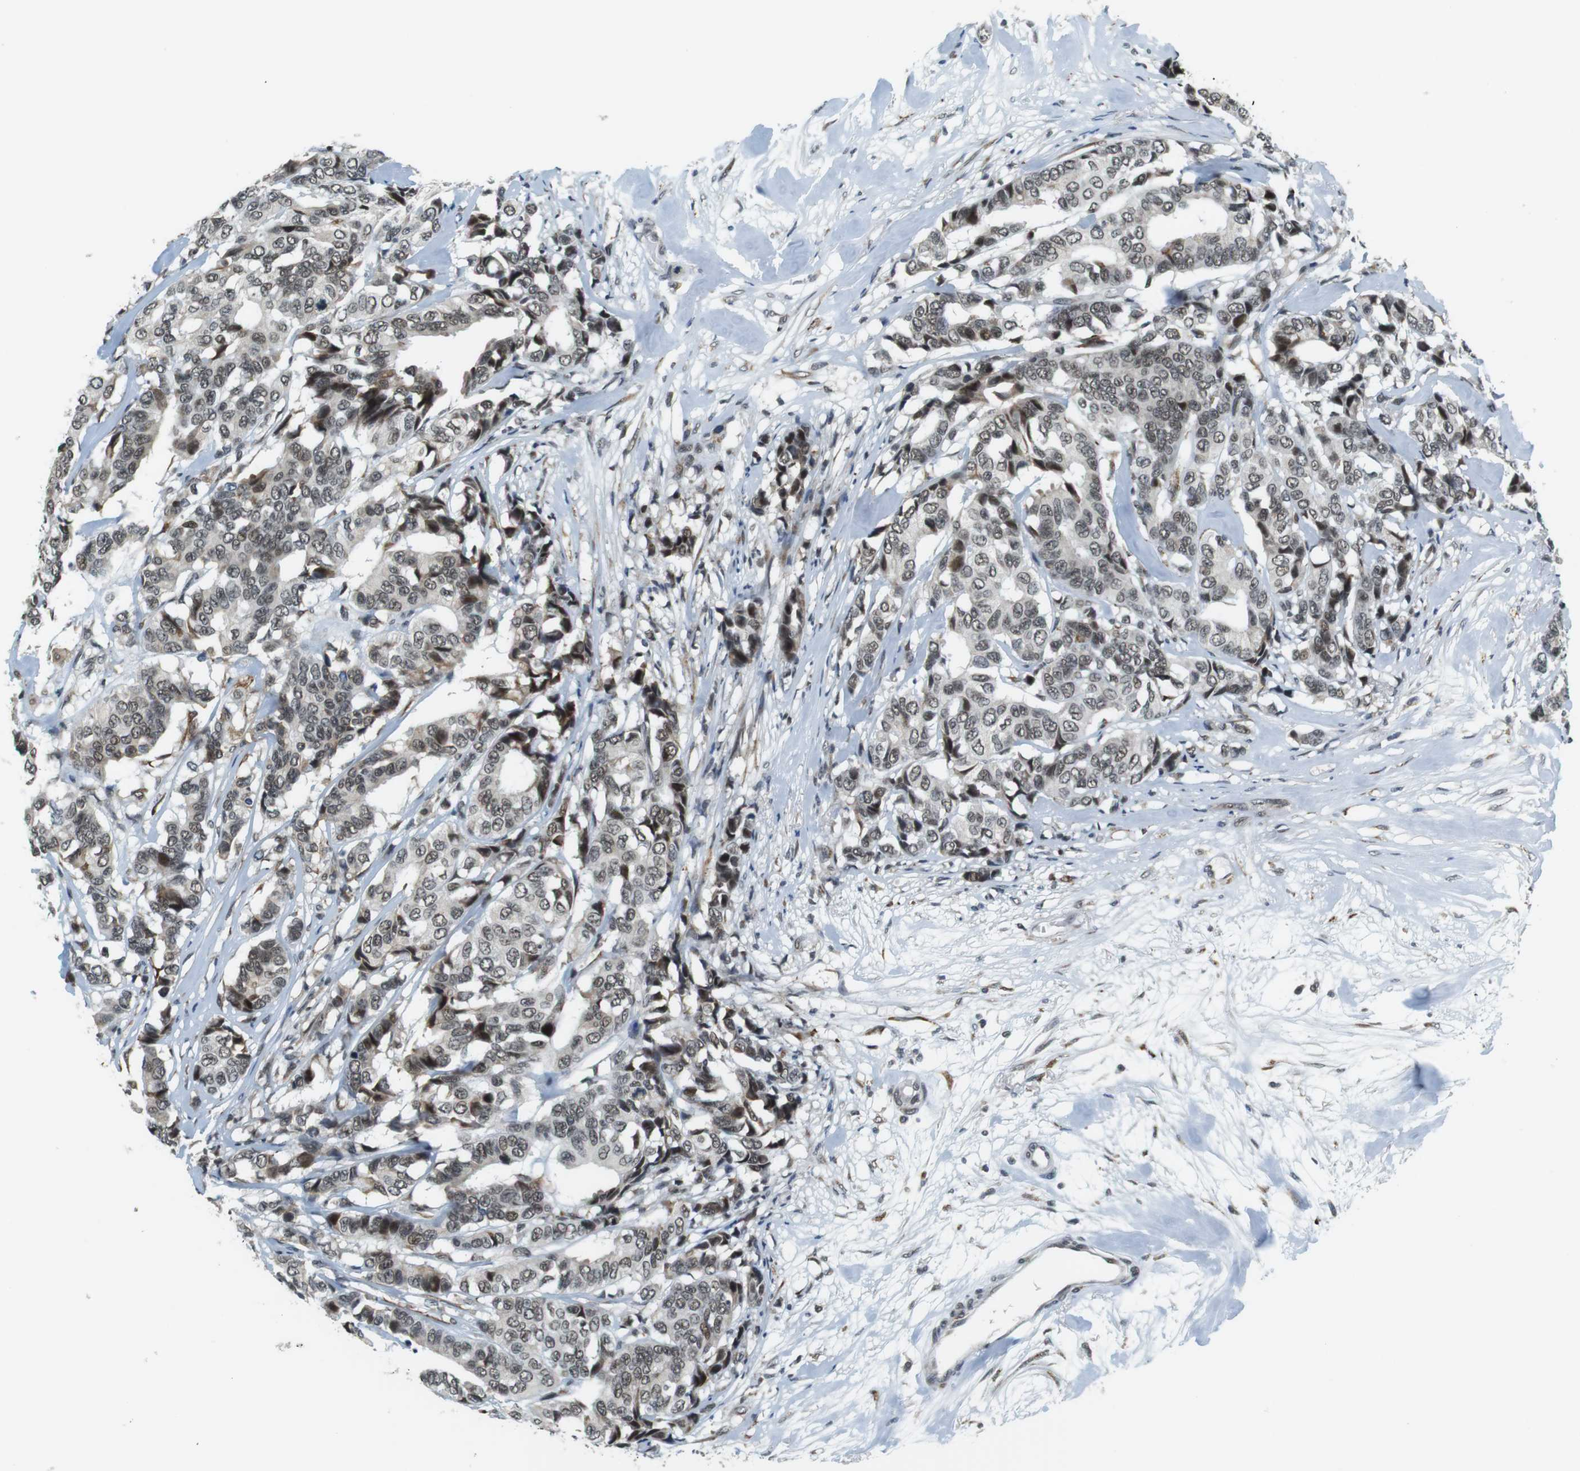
{"staining": {"intensity": "weak", "quantity": "25%-75%", "location": "nuclear"}, "tissue": "breast cancer", "cell_type": "Tumor cells", "image_type": "cancer", "snomed": [{"axis": "morphology", "description": "Duct carcinoma"}, {"axis": "topography", "description": "Breast"}], "caption": "DAB immunohistochemical staining of breast cancer demonstrates weak nuclear protein staining in approximately 25%-75% of tumor cells.", "gene": "RNF38", "patient": {"sex": "female", "age": 87}}